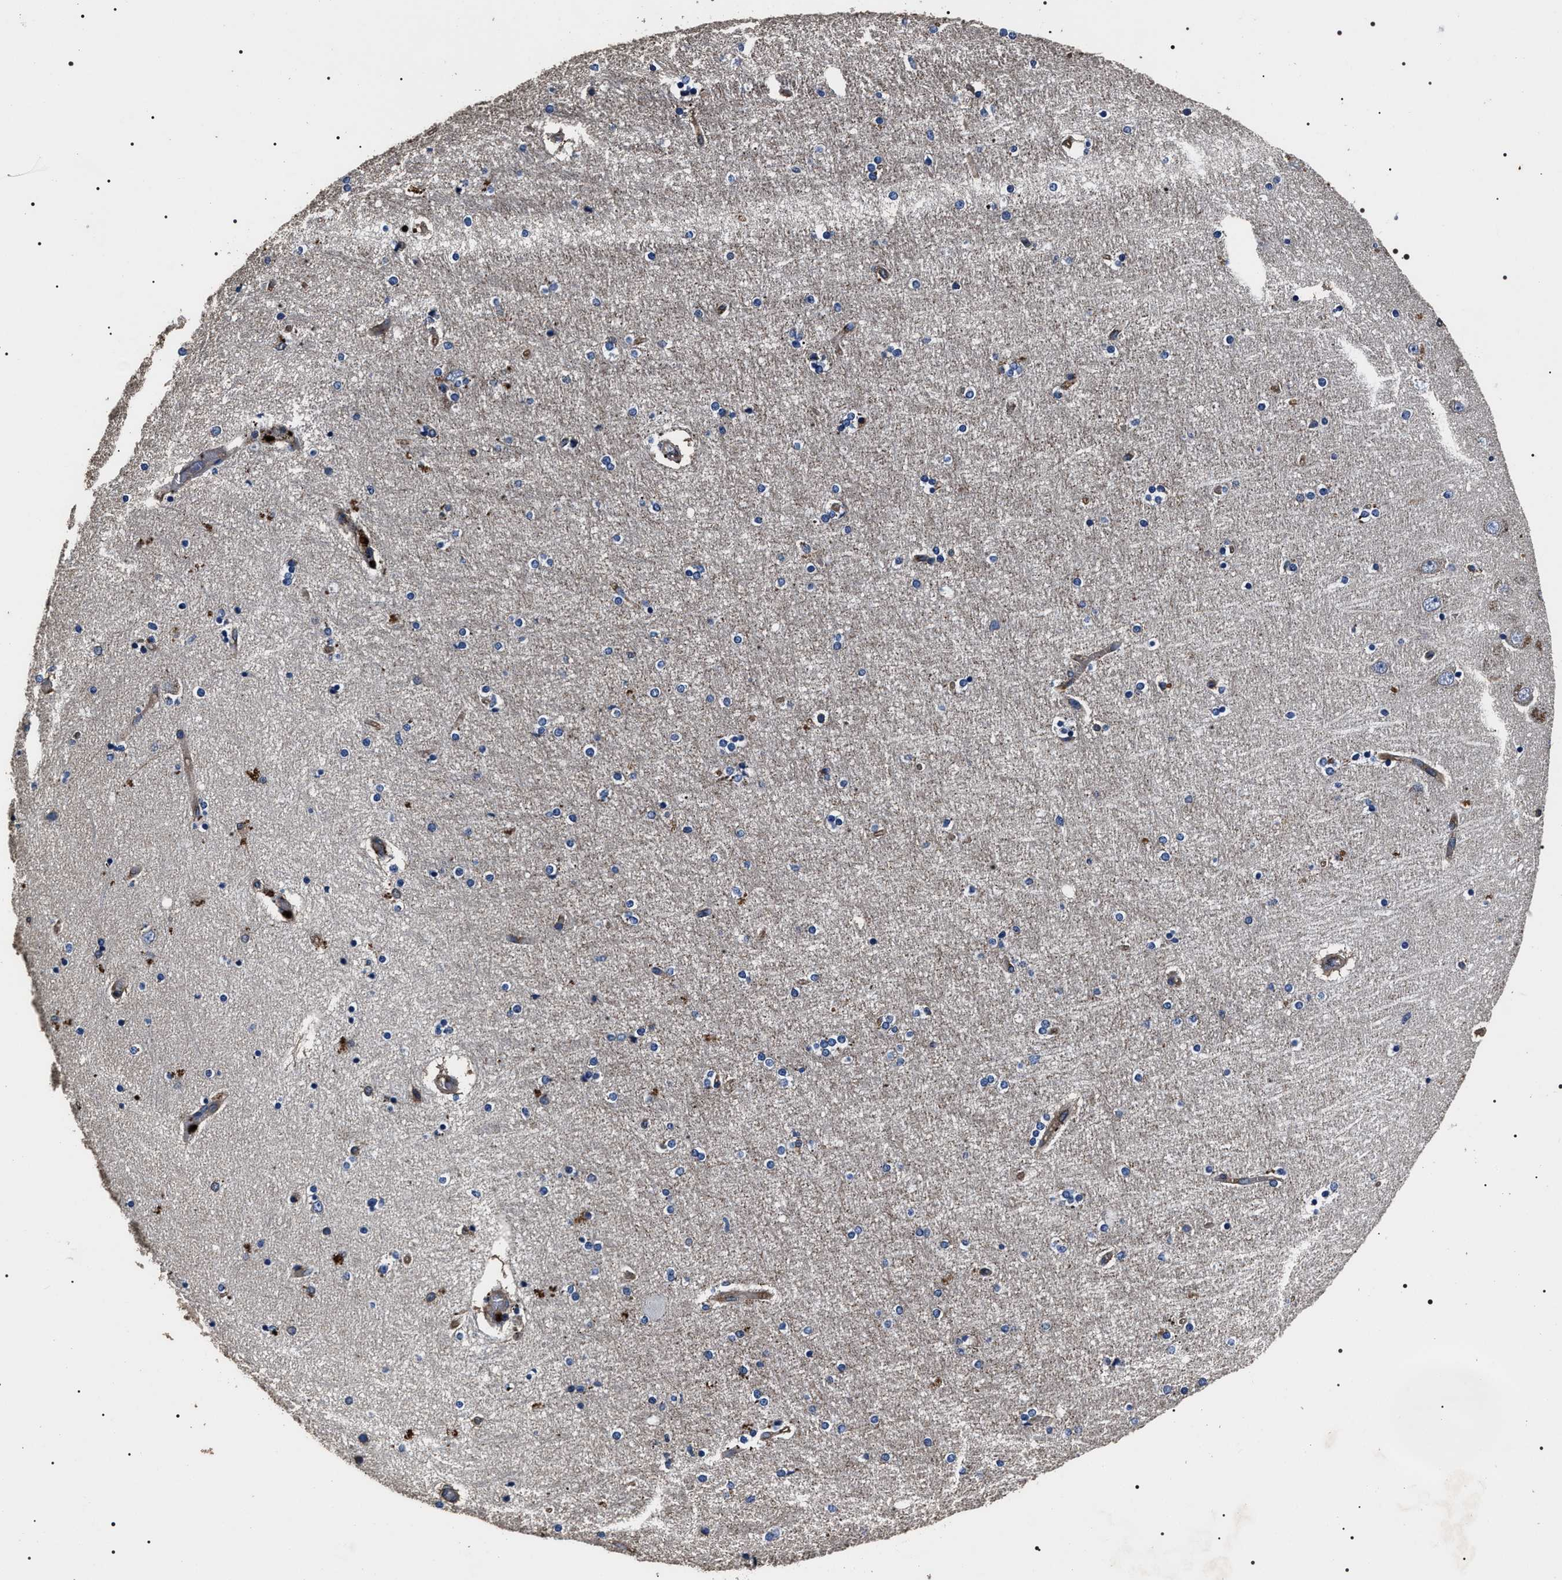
{"staining": {"intensity": "weak", "quantity": "<25%", "location": "cytoplasmic/membranous"}, "tissue": "hippocampus", "cell_type": "Glial cells", "image_type": "normal", "snomed": [{"axis": "morphology", "description": "Normal tissue, NOS"}, {"axis": "topography", "description": "Hippocampus"}], "caption": "This is an immunohistochemistry image of unremarkable hippocampus. There is no positivity in glial cells.", "gene": "HSCB", "patient": {"sex": "female", "age": 54}}